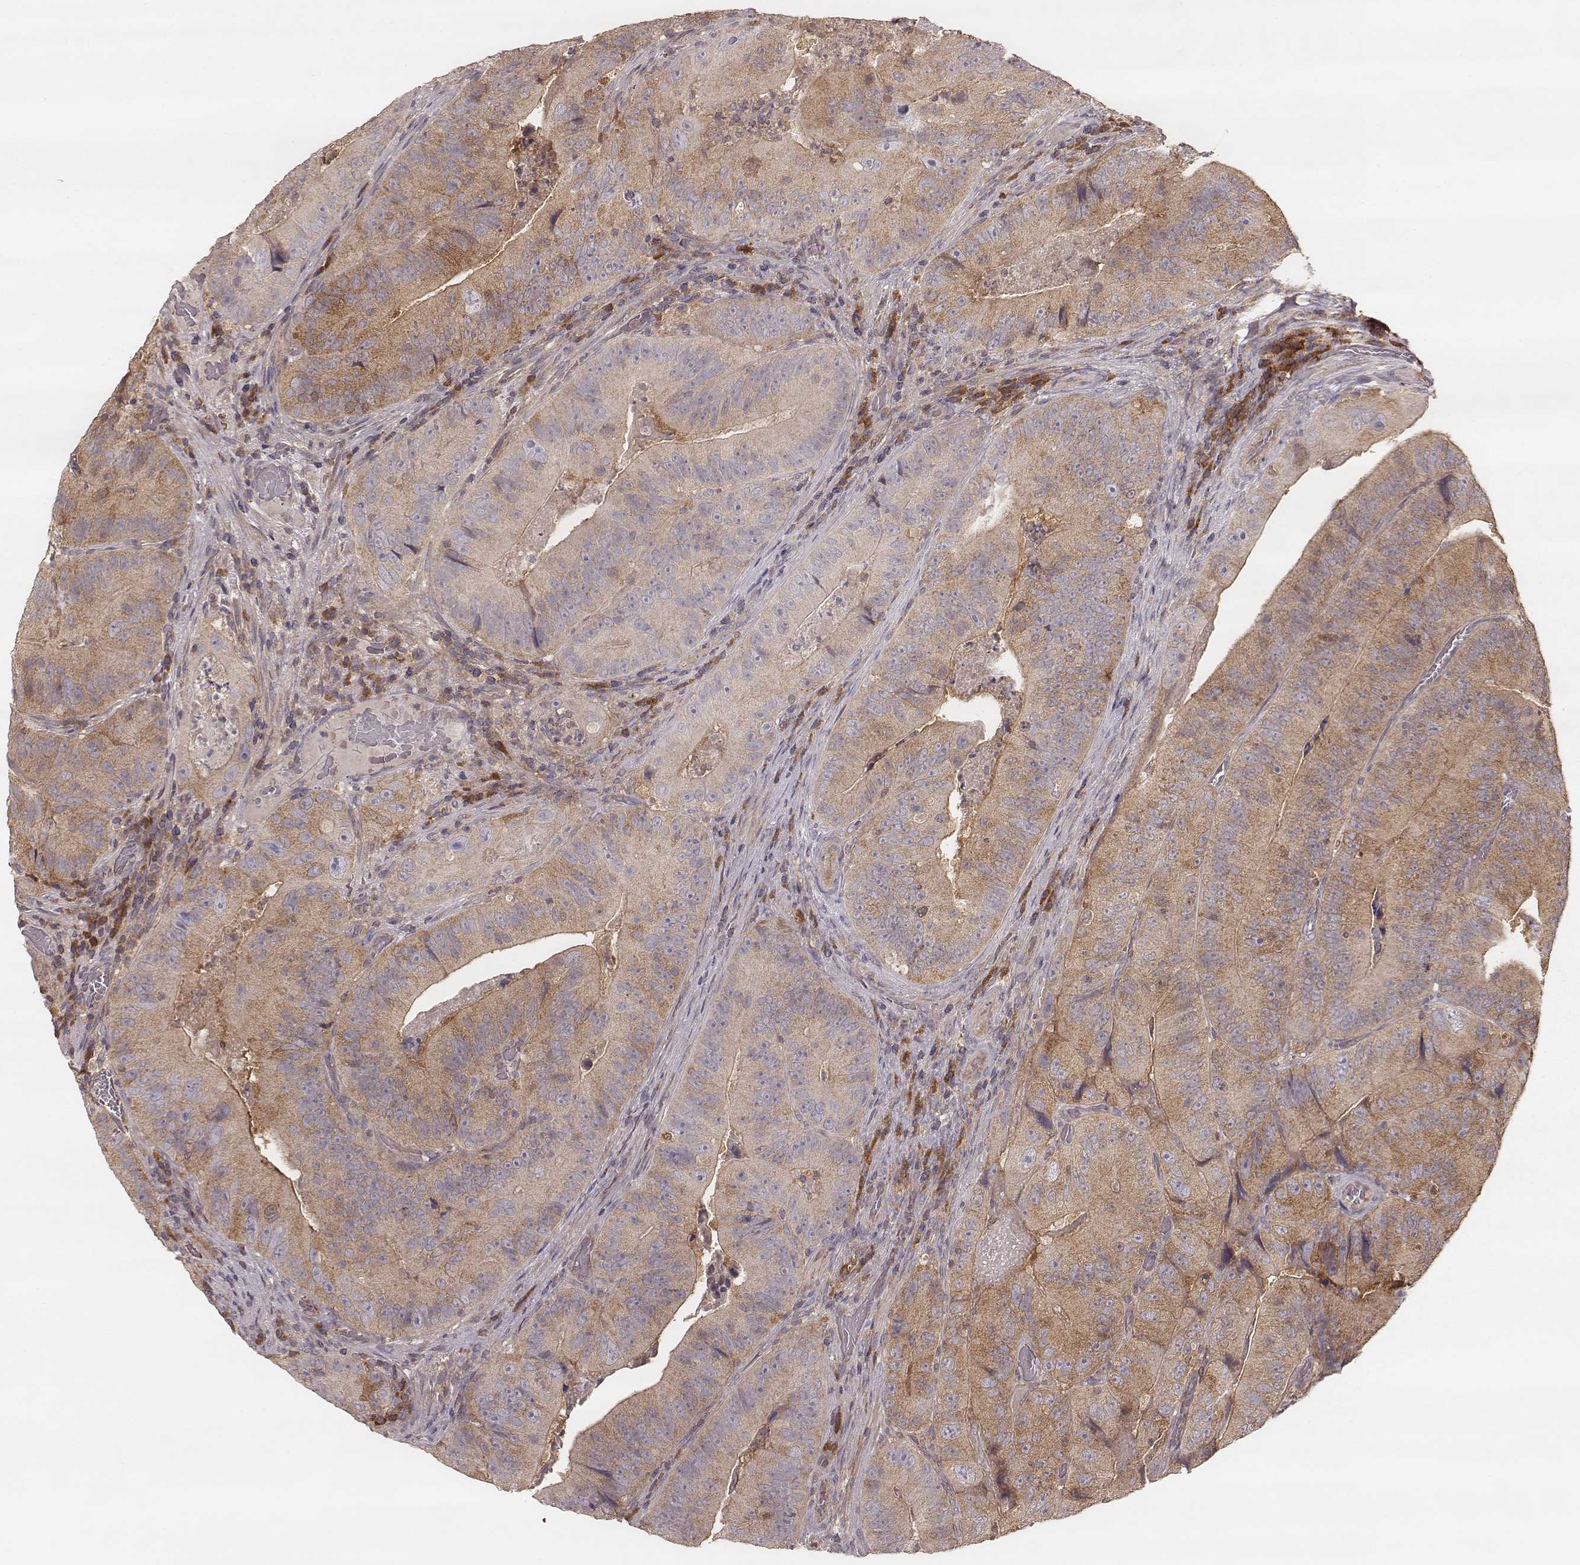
{"staining": {"intensity": "weak", "quantity": "25%-75%", "location": "cytoplasmic/membranous"}, "tissue": "colorectal cancer", "cell_type": "Tumor cells", "image_type": "cancer", "snomed": [{"axis": "morphology", "description": "Adenocarcinoma, NOS"}, {"axis": "topography", "description": "Colon"}], "caption": "Brown immunohistochemical staining in adenocarcinoma (colorectal) exhibits weak cytoplasmic/membranous staining in about 25%-75% of tumor cells.", "gene": "CARS1", "patient": {"sex": "female", "age": 86}}